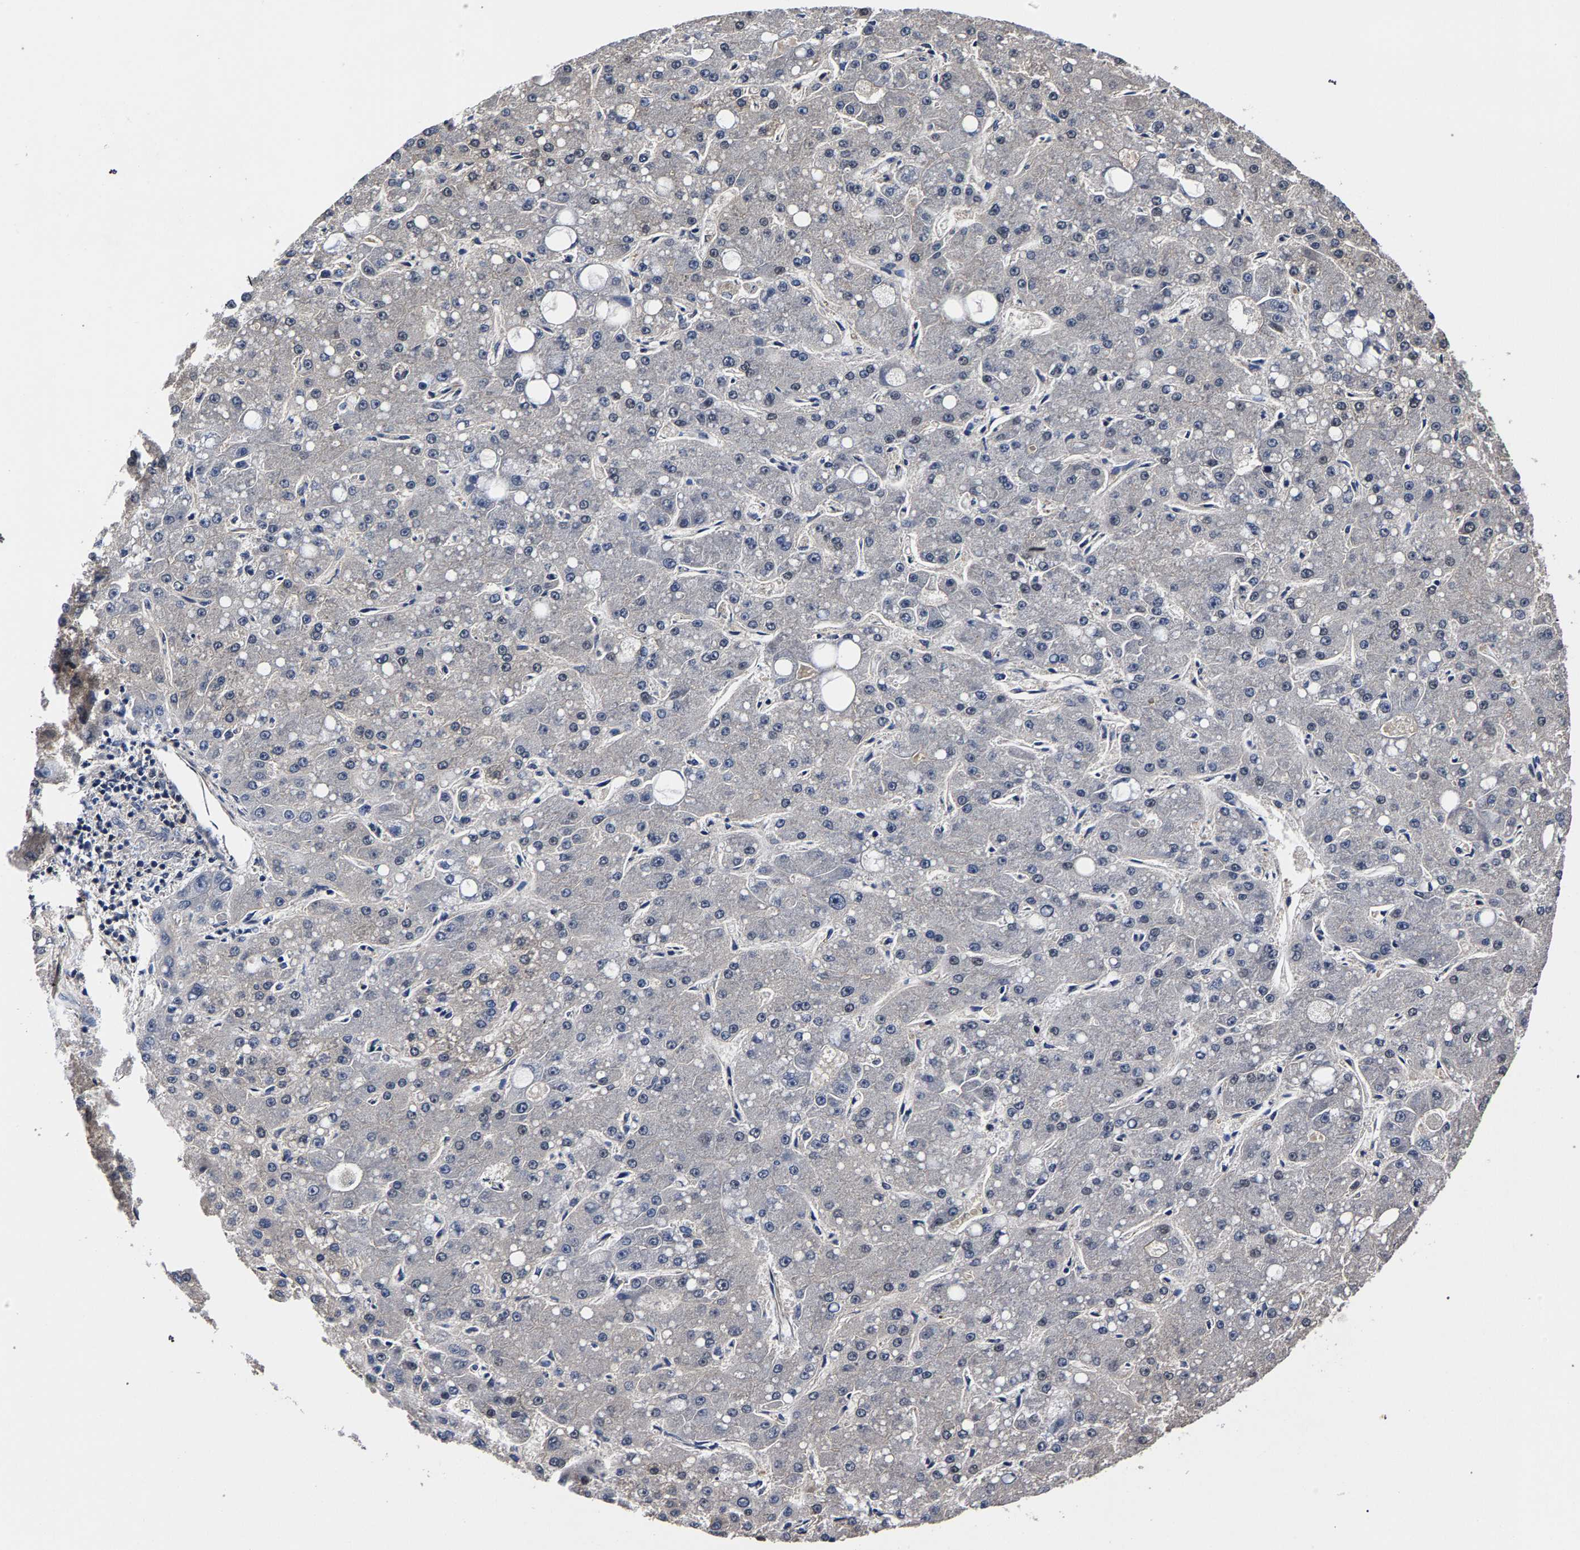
{"staining": {"intensity": "negative", "quantity": "none", "location": "none"}, "tissue": "liver cancer", "cell_type": "Tumor cells", "image_type": "cancer", "snomed": [{"axis": "morphology", "description": "Carcinoma, Hepatocellular, NOS"}, {"axis": "topography", "description": "Liver"}], "caption": "Tumor cells are negative for brown protein staining in liver cancer (hepatocellular carcinoma).", "gene": "MARCHF7", "patient": {"sex": "male", "age": 67}}